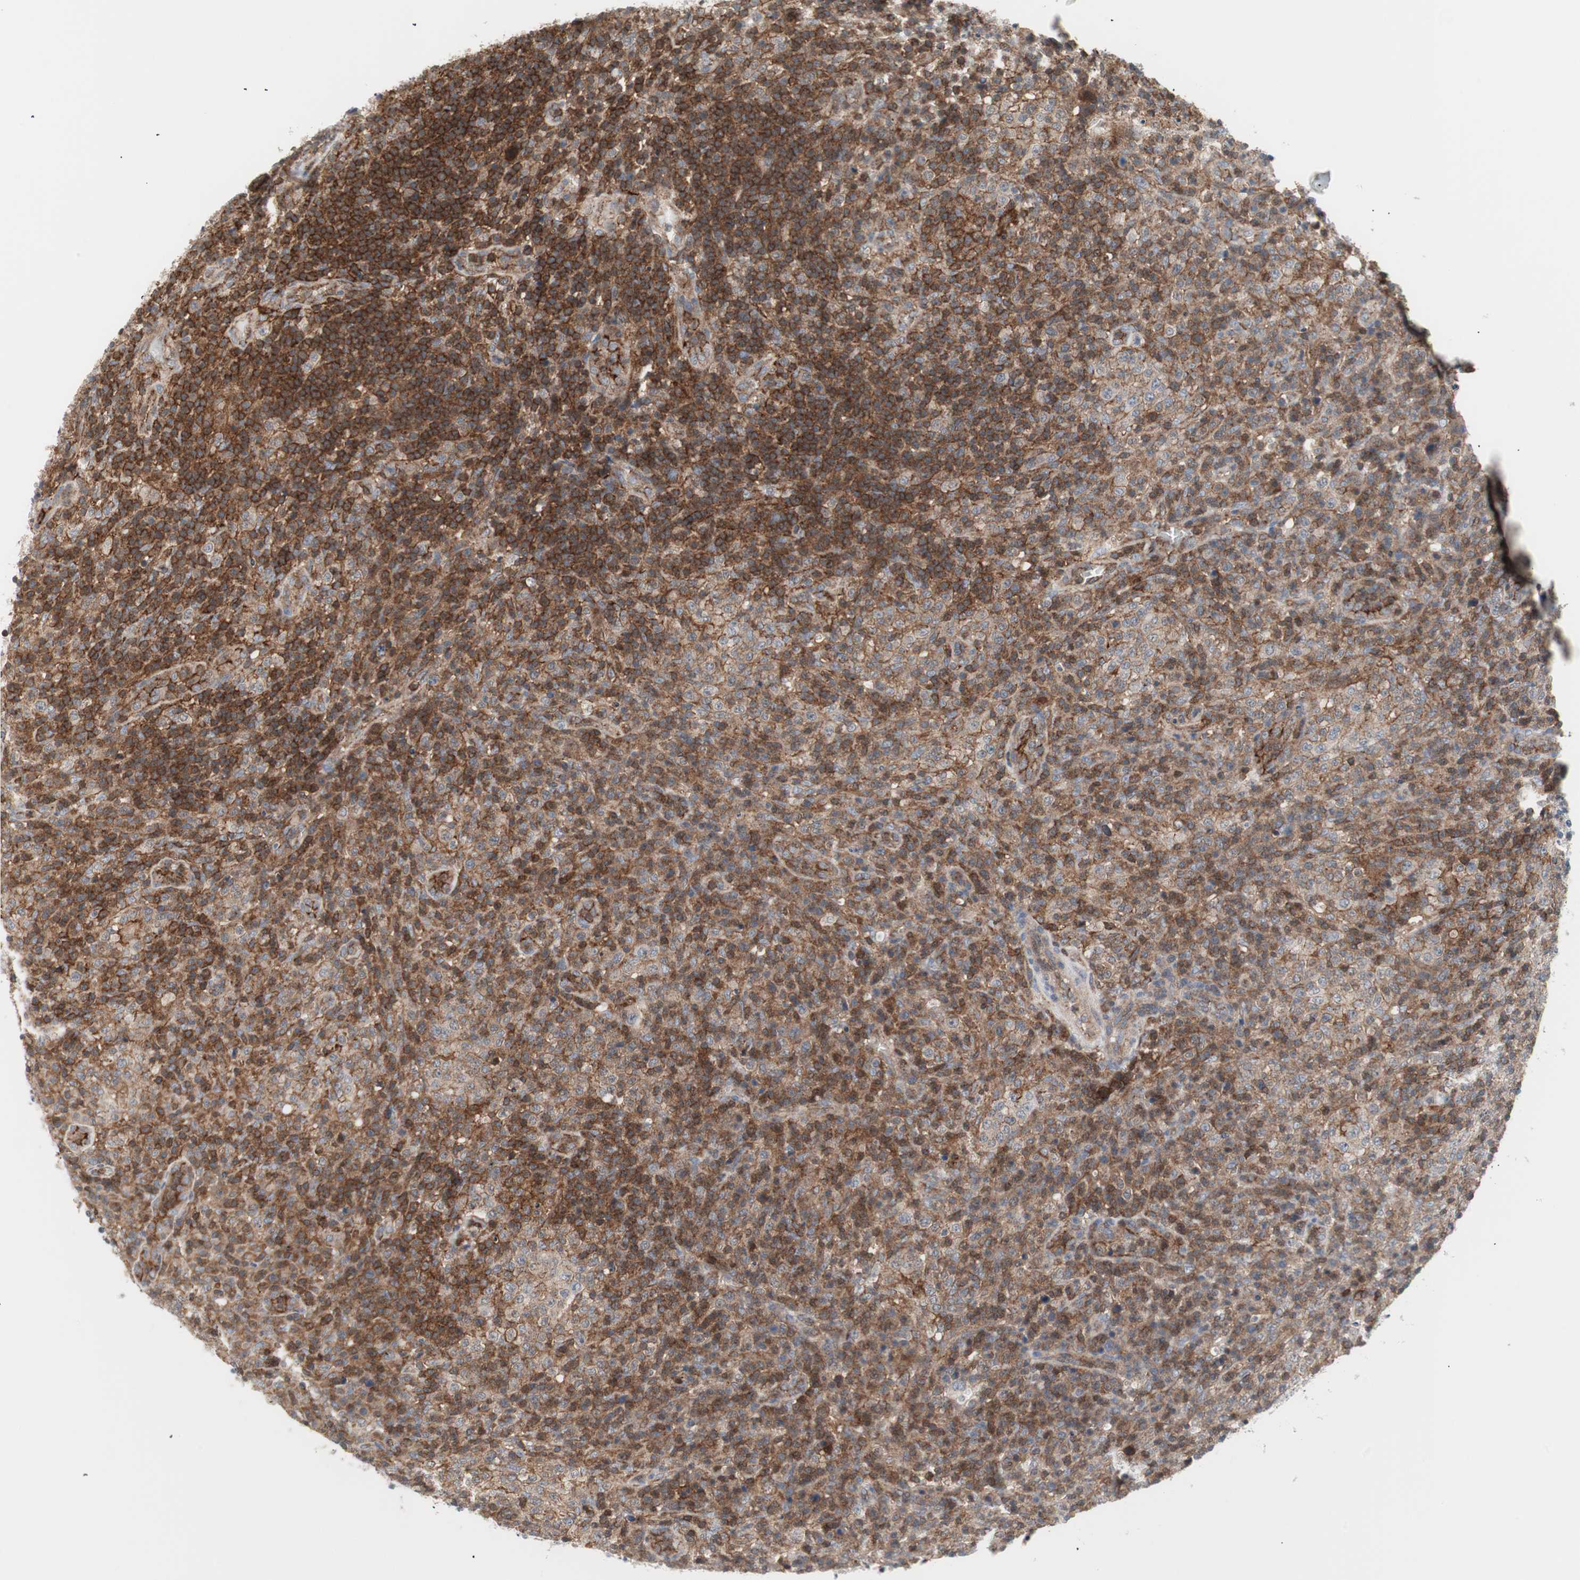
{"staining": {"intensity": "moderate", "quantity": "25%-75%", "location": "cytoplasmic/membranous"}, "tissue": "lymphoma", "cell_type": "Tumor cells", "image_type": "cancer", "snomed": [{"axis": "morphology", "description": "Malignant lymphoma, non-Hodgkin's type, High grade"}, {"axis": "topography", "description": "Lymph node"}], "caption": "Protein expression analysis of human high-grade malignant lymphoma, non-Hodgkin's type reveals moderate cytoplasmic/membranous positivity in about 25%-75% of tumor cells.", "gene": "PPP1CA", "patient": {"sex": "female", "age": 76}}